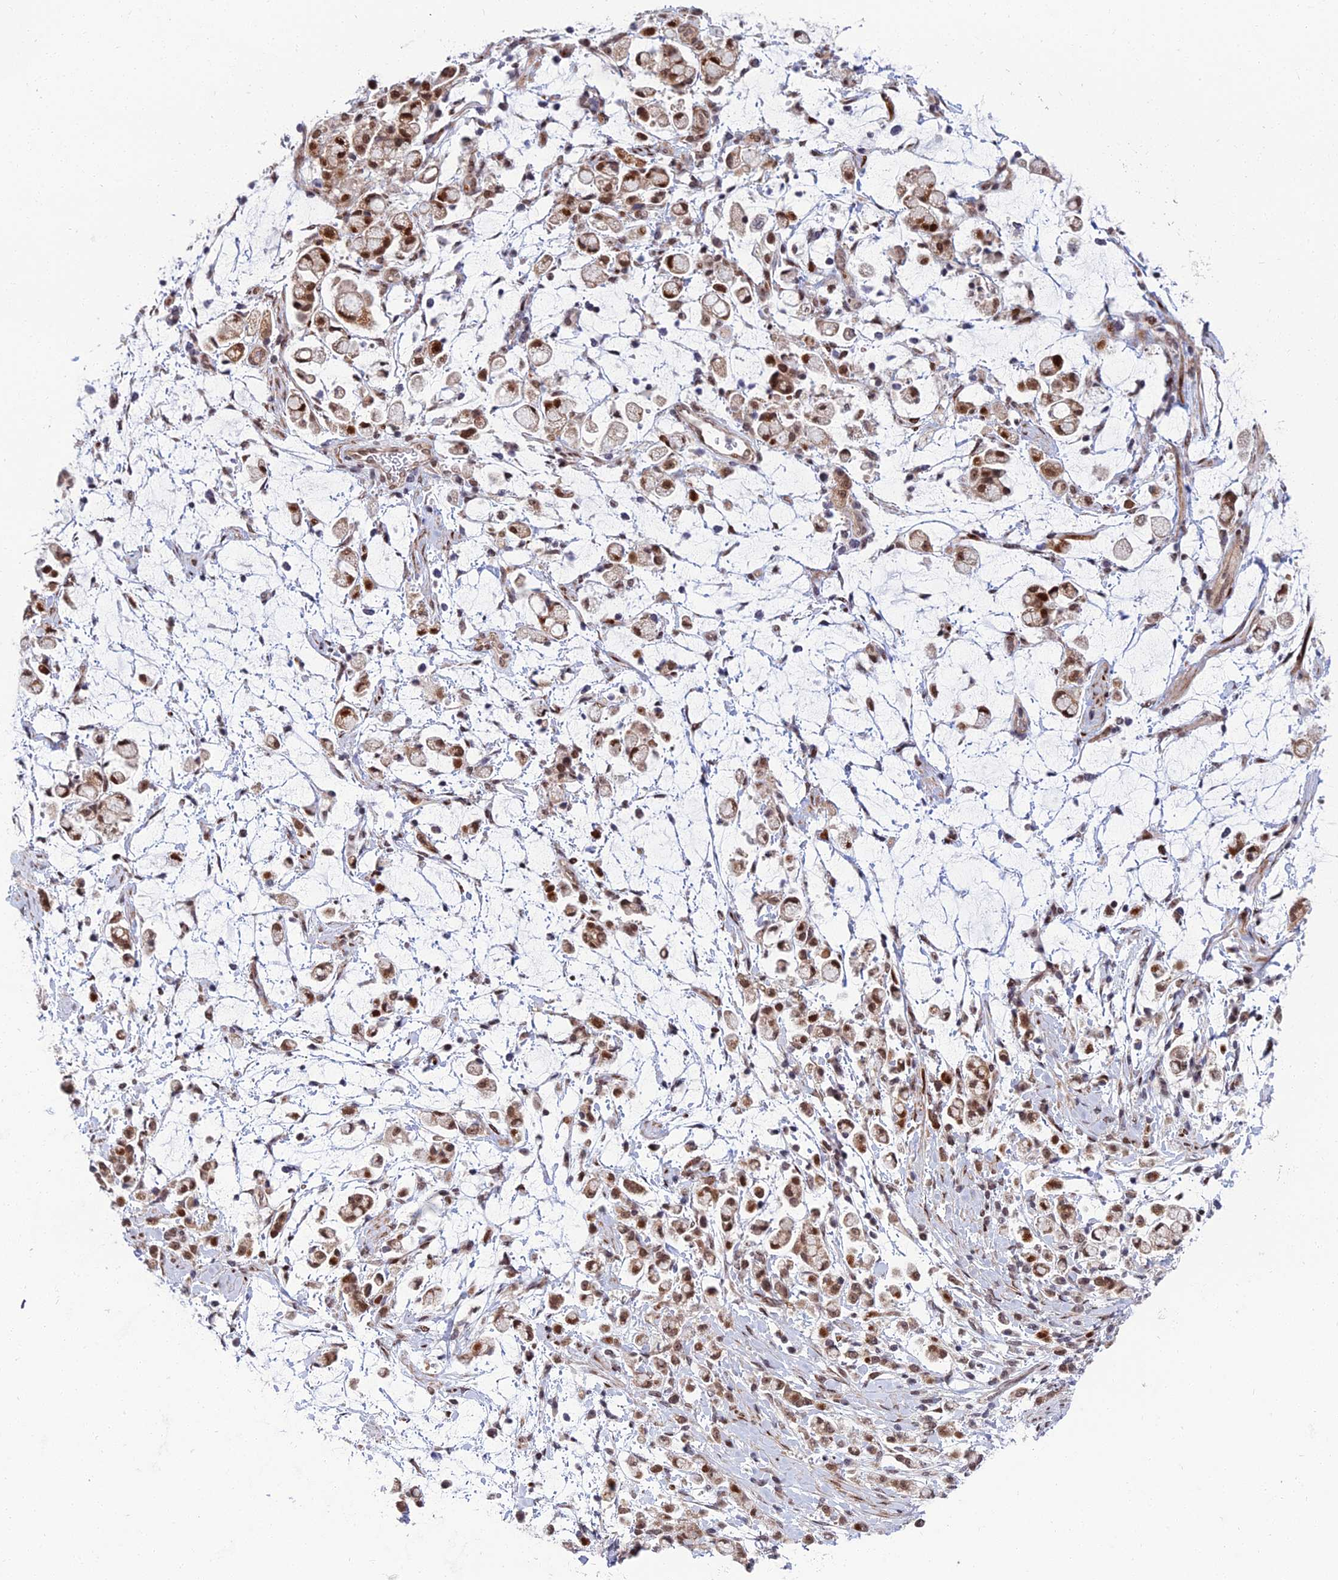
{"staining": {"intensity": "moderate", "quantity": ">75%", "location": "nuclear"}, "tissue": "stomach cancer", "cell_type": "Tumor cells", "image_type": "cancer", "snomed": [{"axis": "morphology", "description": "Adenocarcinoma, NOS"}, {"axis": "topography", "description": "Stomach"}], "caption": "DAB immunohistochemical staining of stomach adenocarcinoma displays moderate nuclear protein positivity in about >75% of tumor cells.", "gene": "ZNF668", "patient": {"sex": "female", "age": 60}}